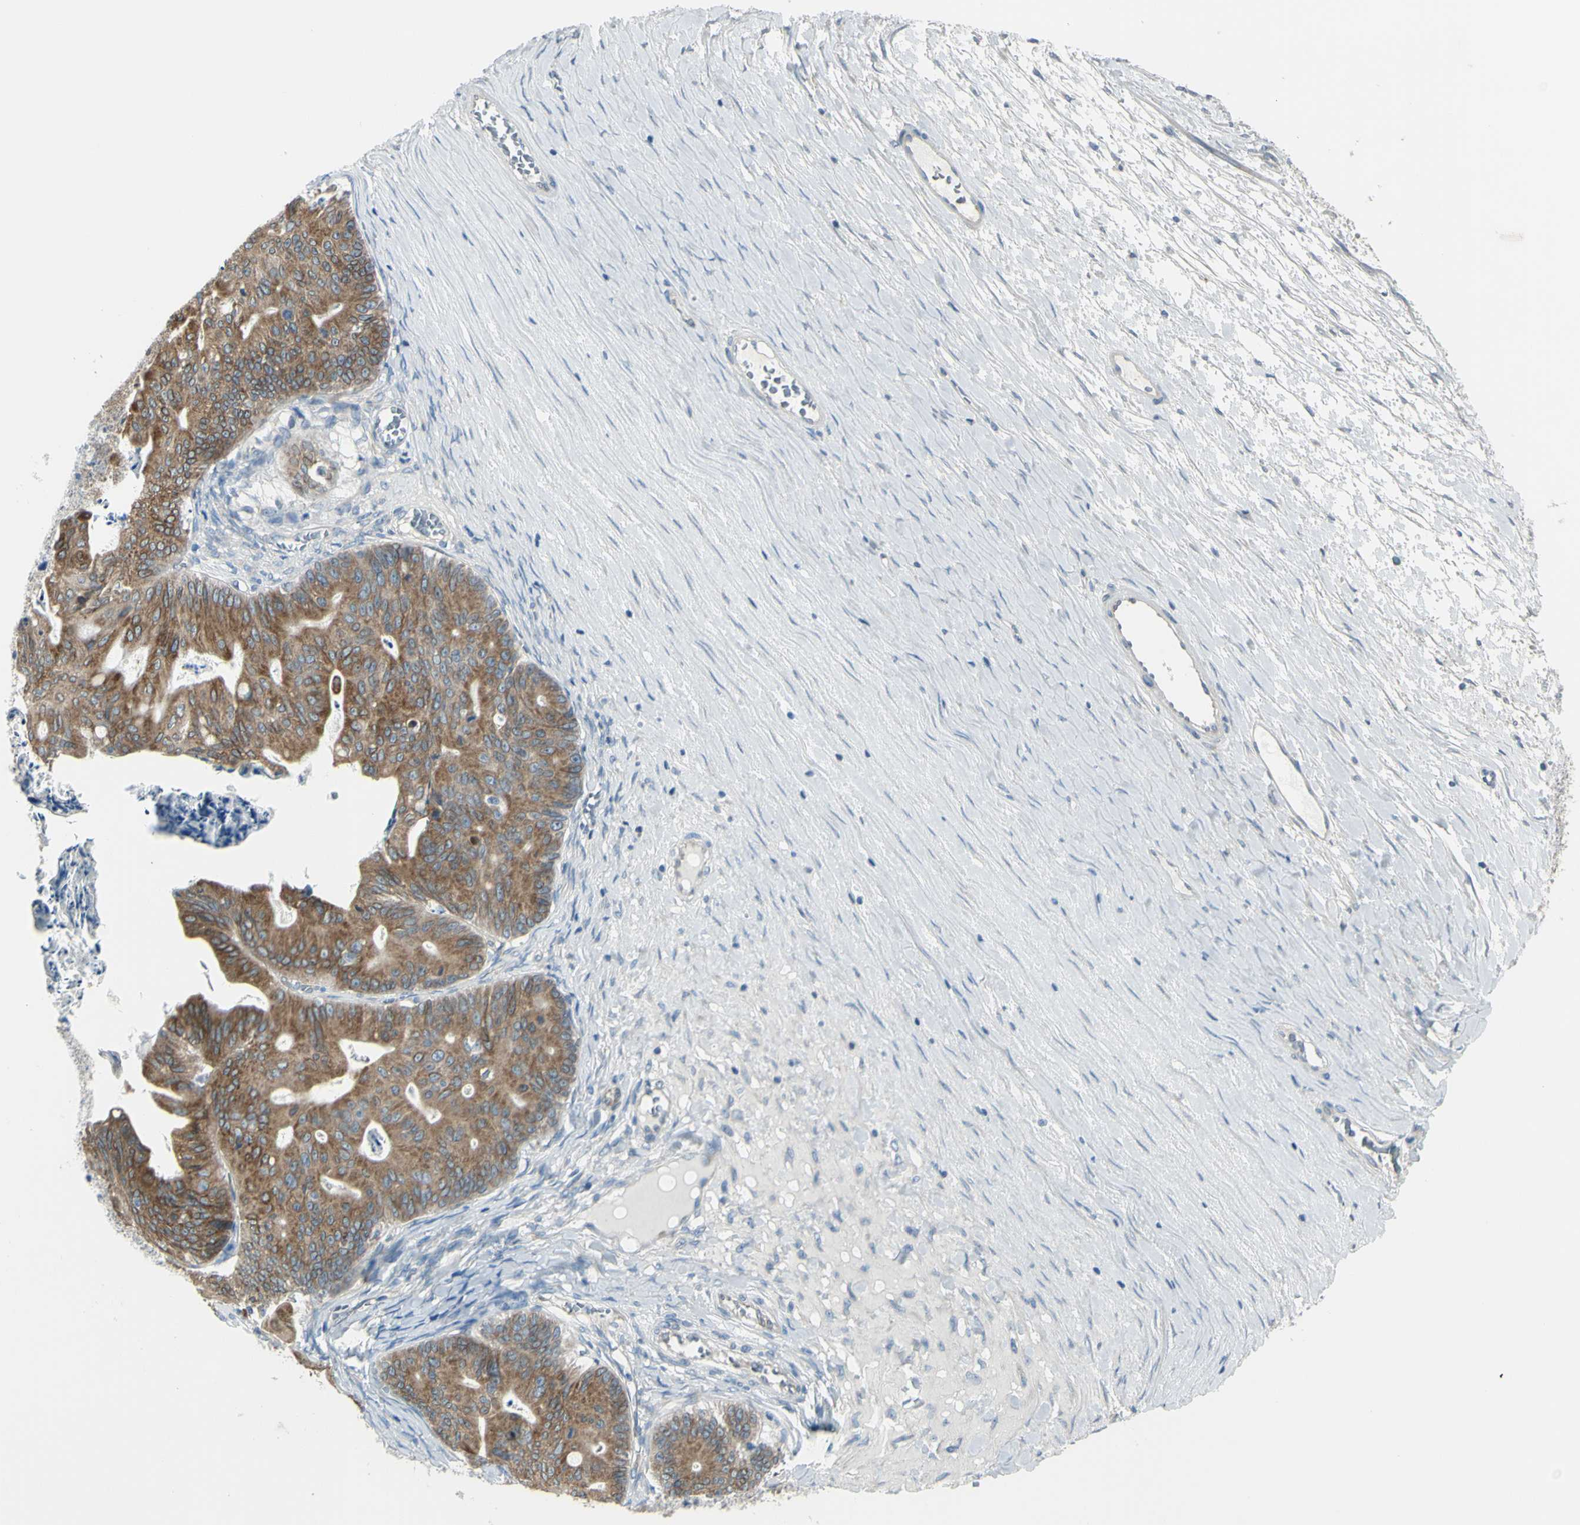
{"staining": {"intensity": "moderate", "quantity": ">75%", "location": "cytoplasmic/membranous"}, "tissue": "ovarian cancer", "cell_type": "Tumor cells", "image_type": "cancer", "snomed": [{"axis": "morphology", "description": "Cystadenocarcinoma, mucinous, NOS"}, {"axis": "topography", "description": "Ovary"}], "caption": "IHC (DAB (3,3'-diaminobenzidine)) staining of ovarian mucinous cystadenocarcinoma exhibits moderate cytoplasmic/membranous protein expression in approximately >75% of tumor cells.", "gene": "SELENOS", "patient": {"sex": "female", "age": 37}}